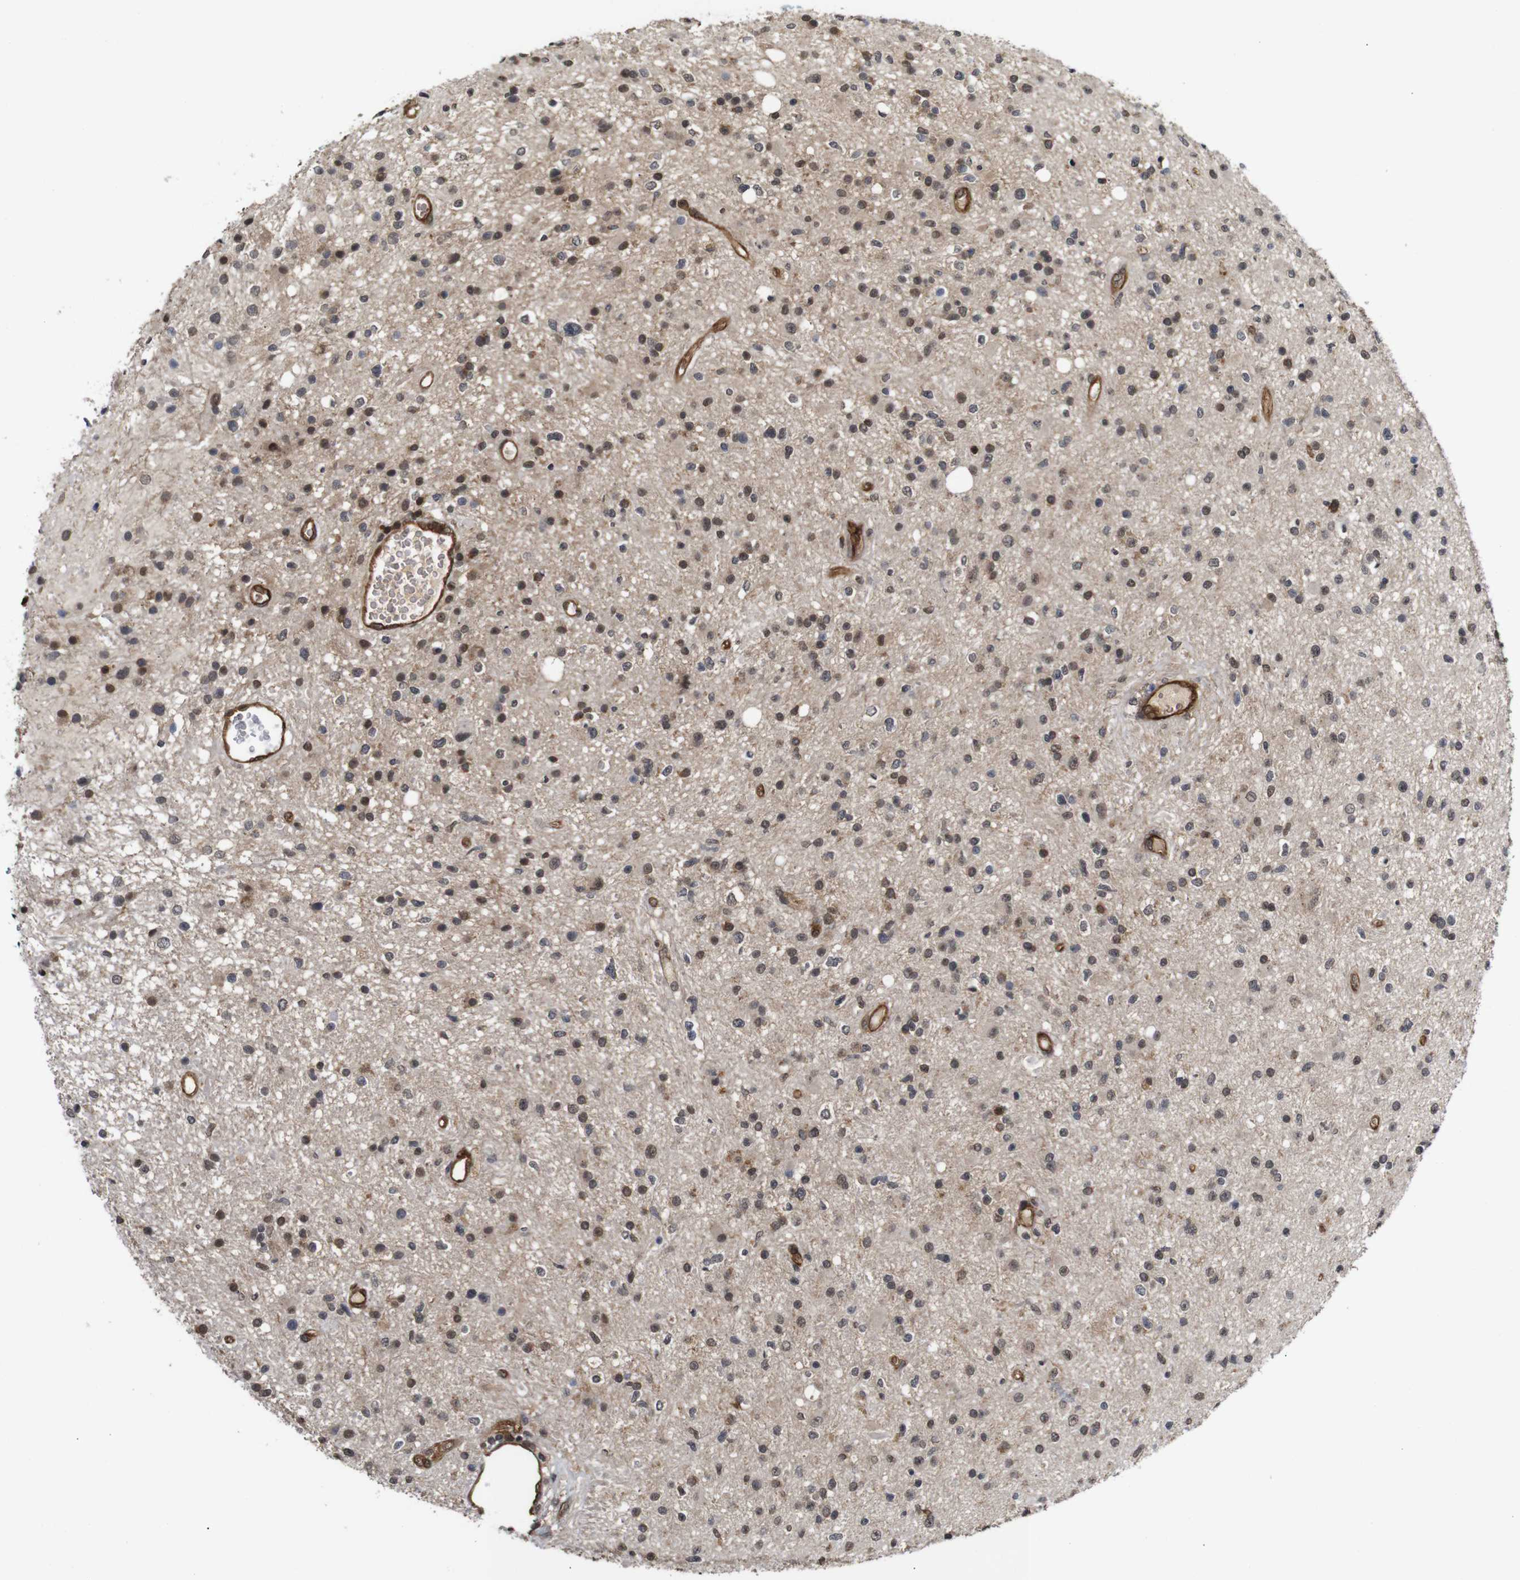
{"staining": {"intensity": "moderate", "quantity": "25%-75%", "location": "nuclear"}, "tissue": "glioma", "cell_type": "Tumor cells", "image_type": "cancer", "snomed": [{"axis": "morphology", "description": "Glioma, malignant, High grade"}, {"axis": "topography", "description": "Brain"}], "caption": "Moderate nuclear staining is present in about 25%-75% of tumor cells in glioma. (Stains: DAB (3,3'-diaminobenzidine) in brown, nuclei in blue, Microscopy: brightfield microscopy at high magnification).", "gene": "NANOS1", "patient": {"sex": "male", "age": 33}}